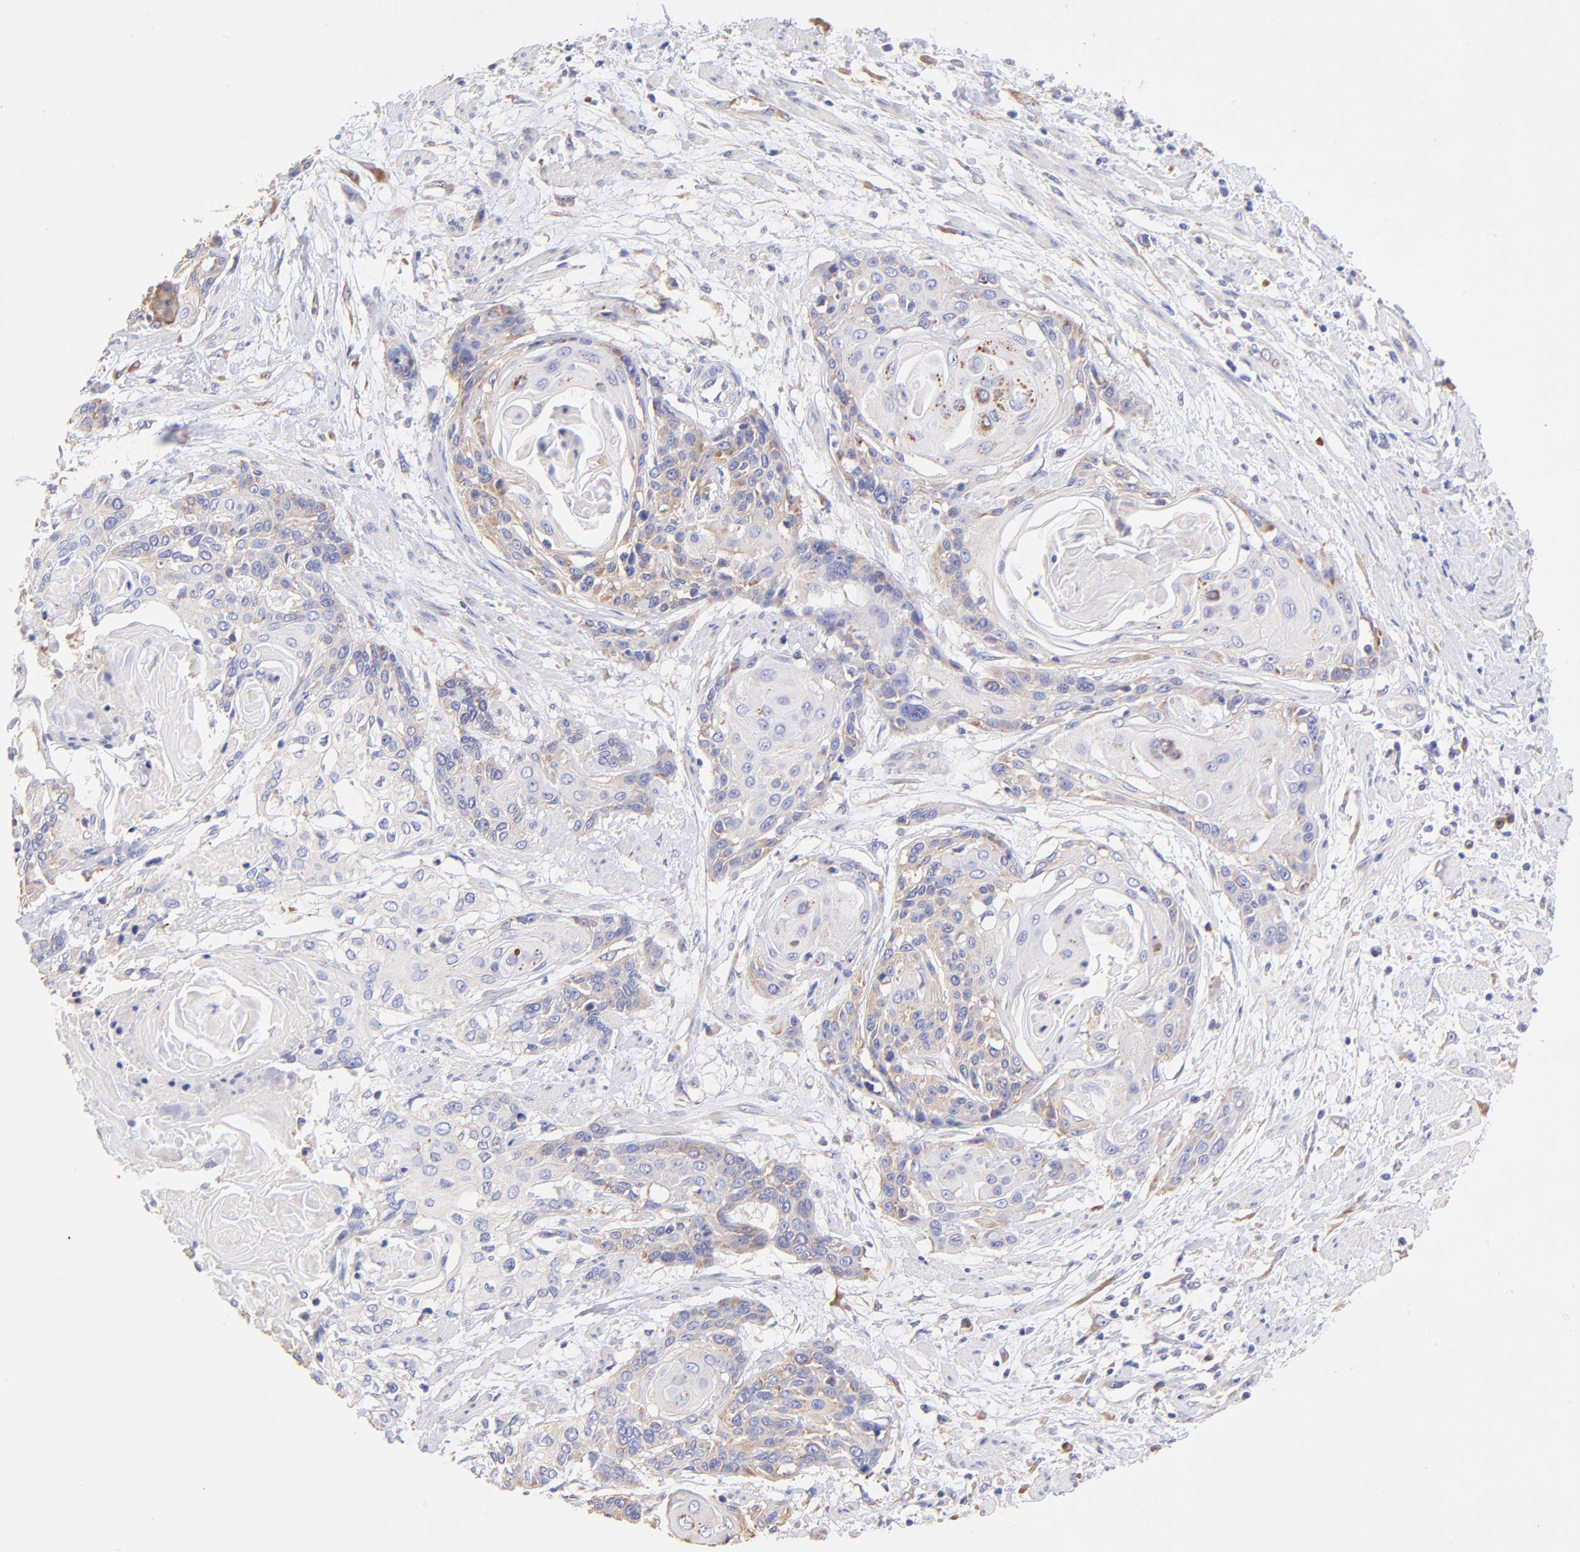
{"staining": {"intensity": "weak", "quantity": "25%-75%", "location": "cytoplasmic/membranous"}, "tissue": "cervical cancer", "cell_type": "Tumor cells", "image_type": "cancer", "snomed": [{"axis": "morphology", "description": "Squamous cell carcinoma, NOS"}, {"axis": "topography", "description": "Cervix"}], "caption": "The histopathology image demonstrates immunohistochemical staining of cervical cancer. There is weak cytoplasmic/membranous staining is appreciated in approximately 25%-75% of tumor cells. (Stains: DAB in brown, nuclei in blue, Microscopy: brightfield microscopy at high magnification).", "gene": "RPL30", "patient": {"sex": "female", "age": 57}}